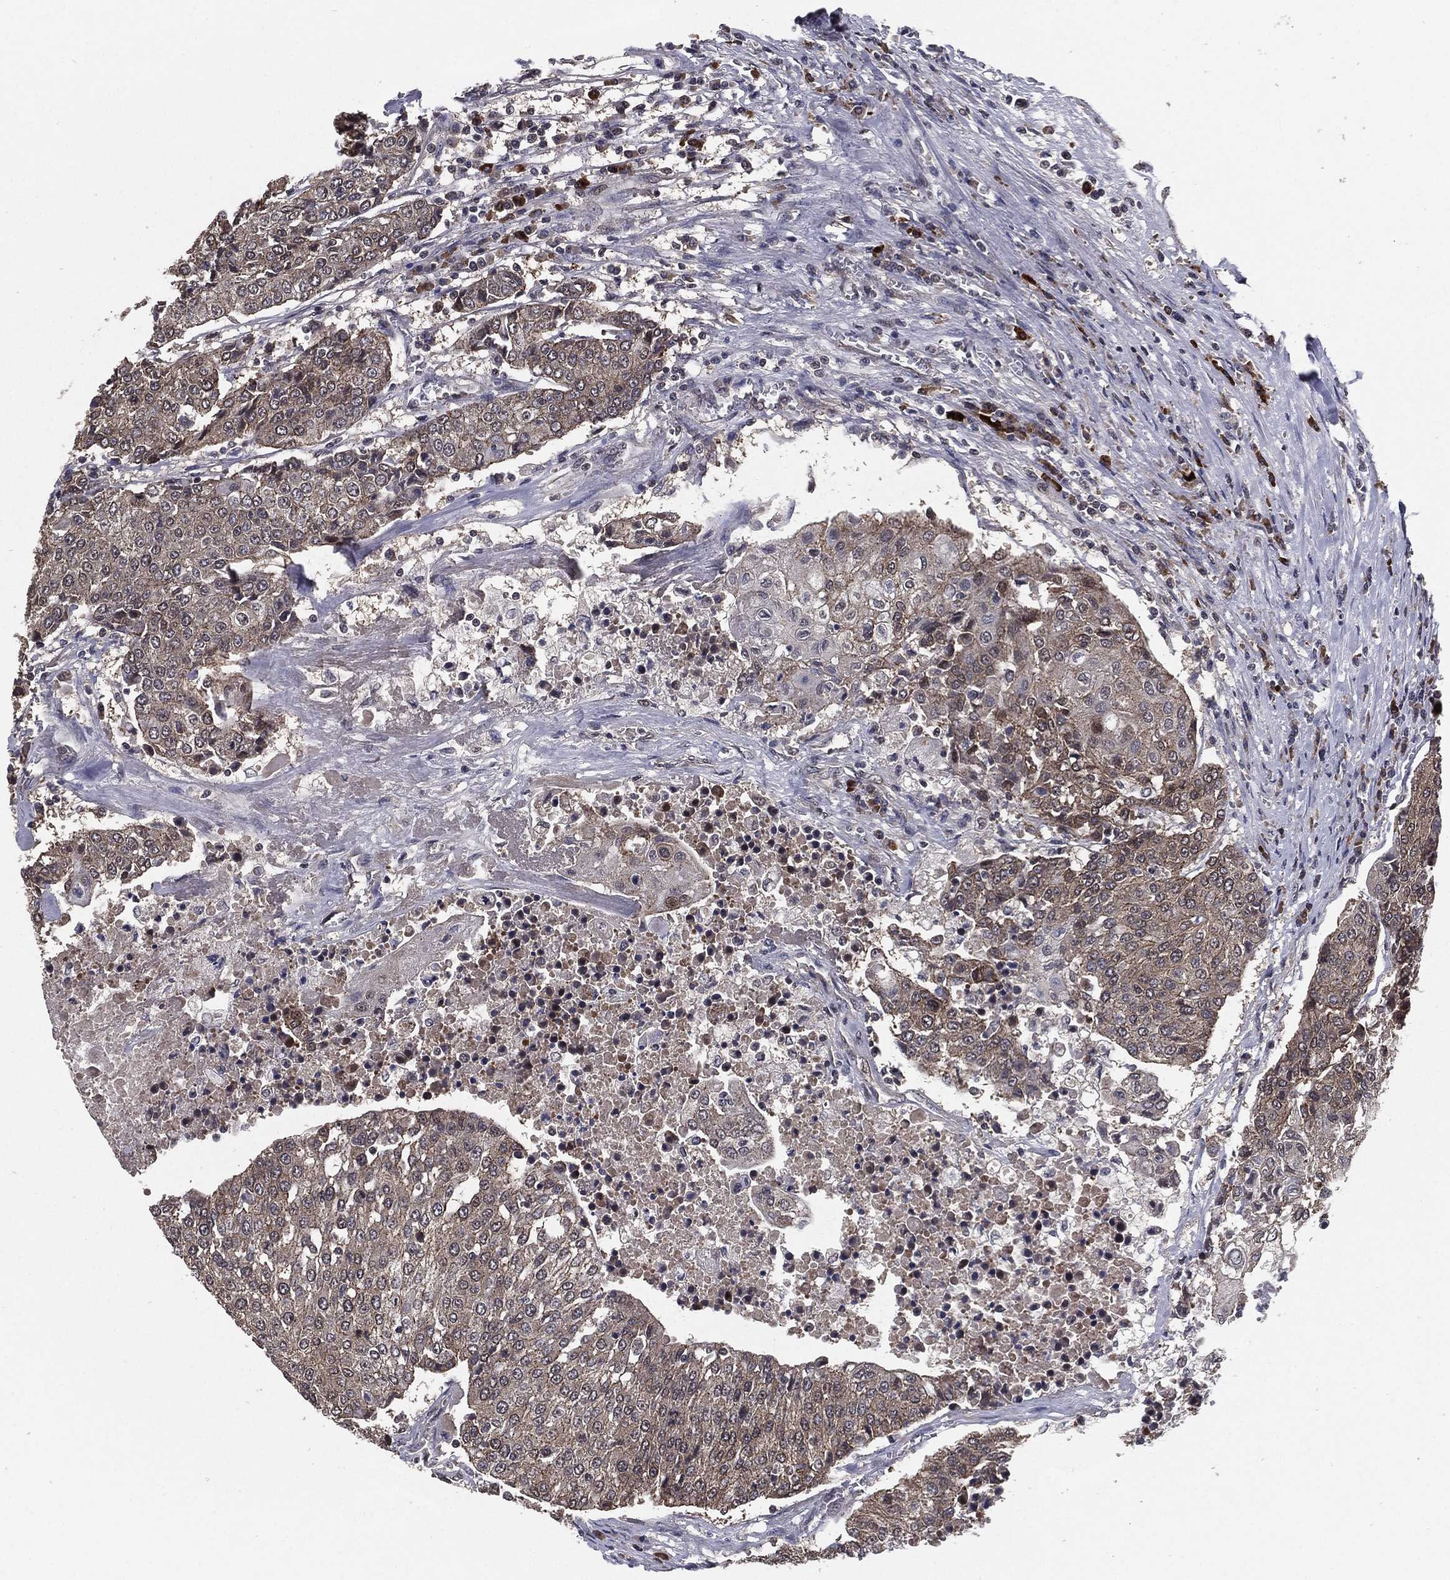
{"staining": {"intensity": "weak", "quantity": "<25%", "location": "cytoplasmic/membranous"}, "tissue": "urothelial cancer", "cell_type": "Tumor cells", "image_type": "cancer", "snomed": [{"axis": "morphology", "description": "Urothelial carcinoma, High grade"}, {"axis": "topography", "description": "Urinary bladder"}], "caption": "Tumor cells are negative for brown protein staining in high-grade urothelial carcinoma.", "gene": "PTPA", "patient": {"sex": "female", "age": 85}}